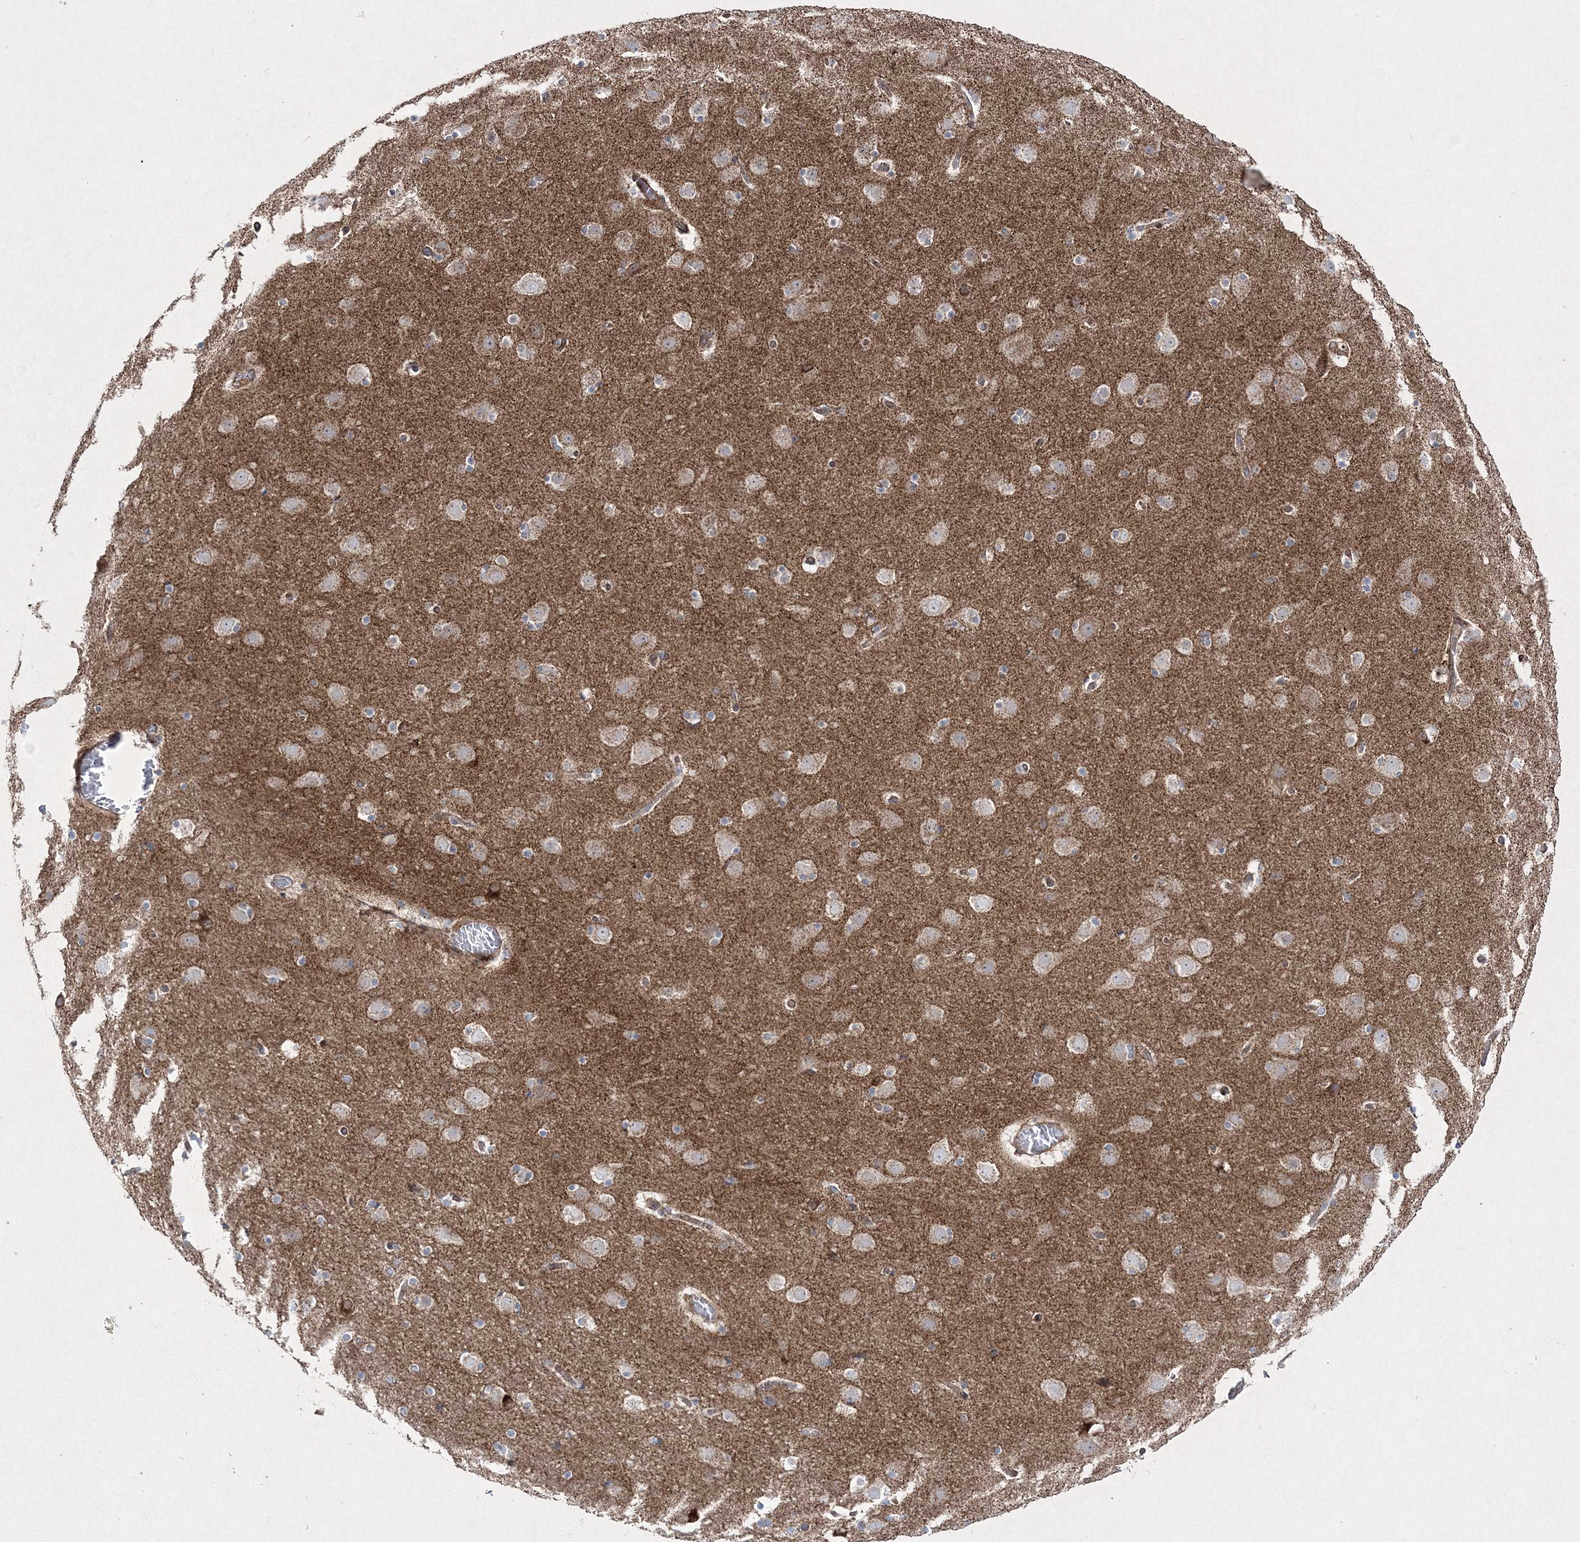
{"staining": {"intensity": "moderate", "quantity": ">75%", "location": "cytoplasmic/membranous"}, "tissue": "cerebral cortex", "cell_type": "Endothelial cells", "image_type": "normal", "snomed": [{"axis": "morphology", "description": "Normal tissue, NOS"}, {"axis": "topography", "description": "Cerebral cortex"}], "caption": "Benign cerebral cortex was stained to show a protein in brown. There is medium levels of moderate cytoplasmic/membranous staining in about >75% of endothelial cells.", "gene": "RICTOR", "patient": {"sex": "male", "age": 57}}